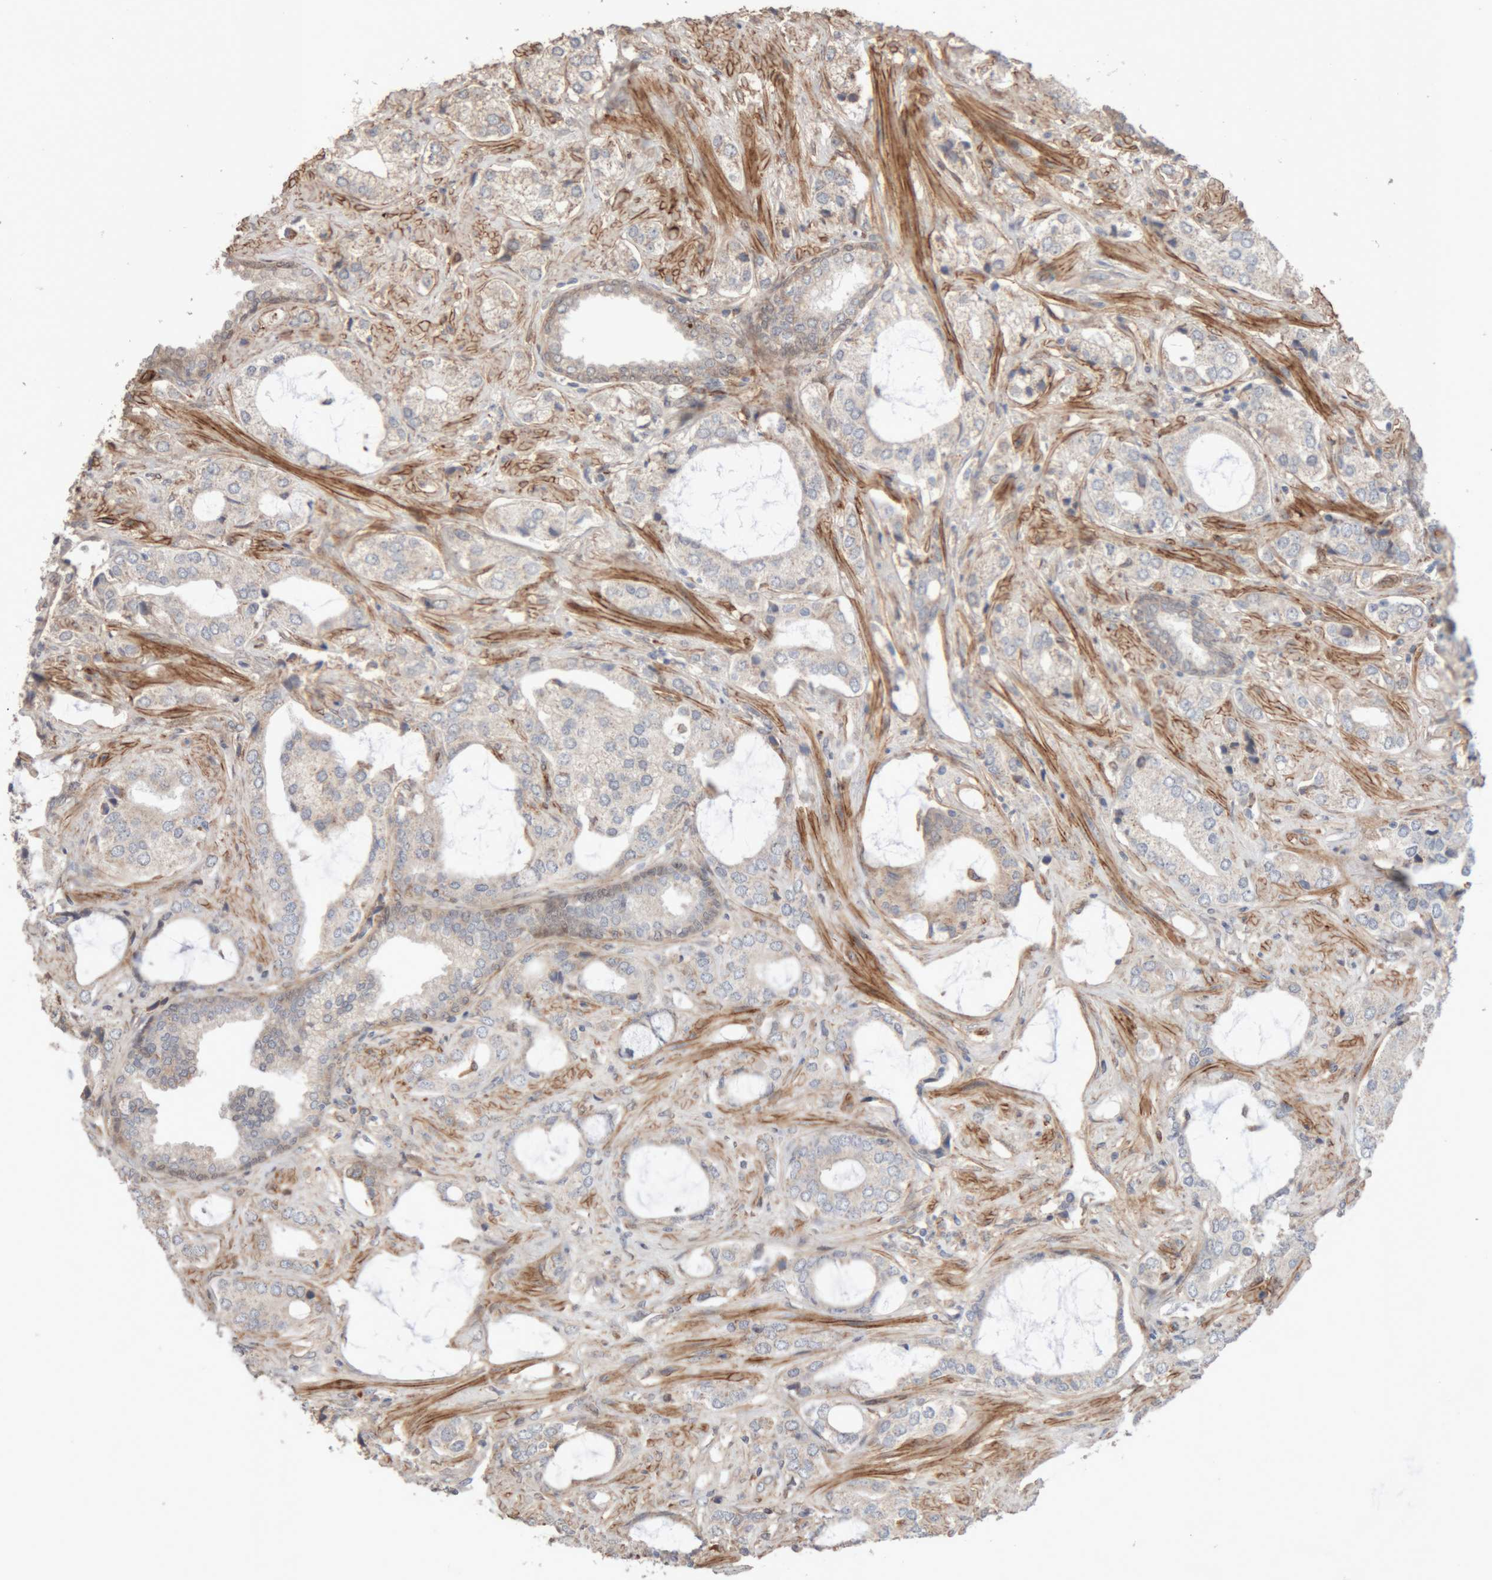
{"staining": {"intensity": "weak", "quantity": "<25%", "location": "cytoplasmic/membranous"}, "tissue": "prostate cancer", "cell_type": "Tumor cells", "image_type": "cancer", "snomed": [{"axis": "morphology", "description": "Adenocarcinoma, High grade"}, {"axis": "topography", "description": "Prostate"}], "caption": "Prostate cancer (adenocarcinoma (high-grade)) stained for a protein using IHC exhibits no expression tumor cells.", "gene": "RAB32", "patient": {"sex": "male", "age": 66}}